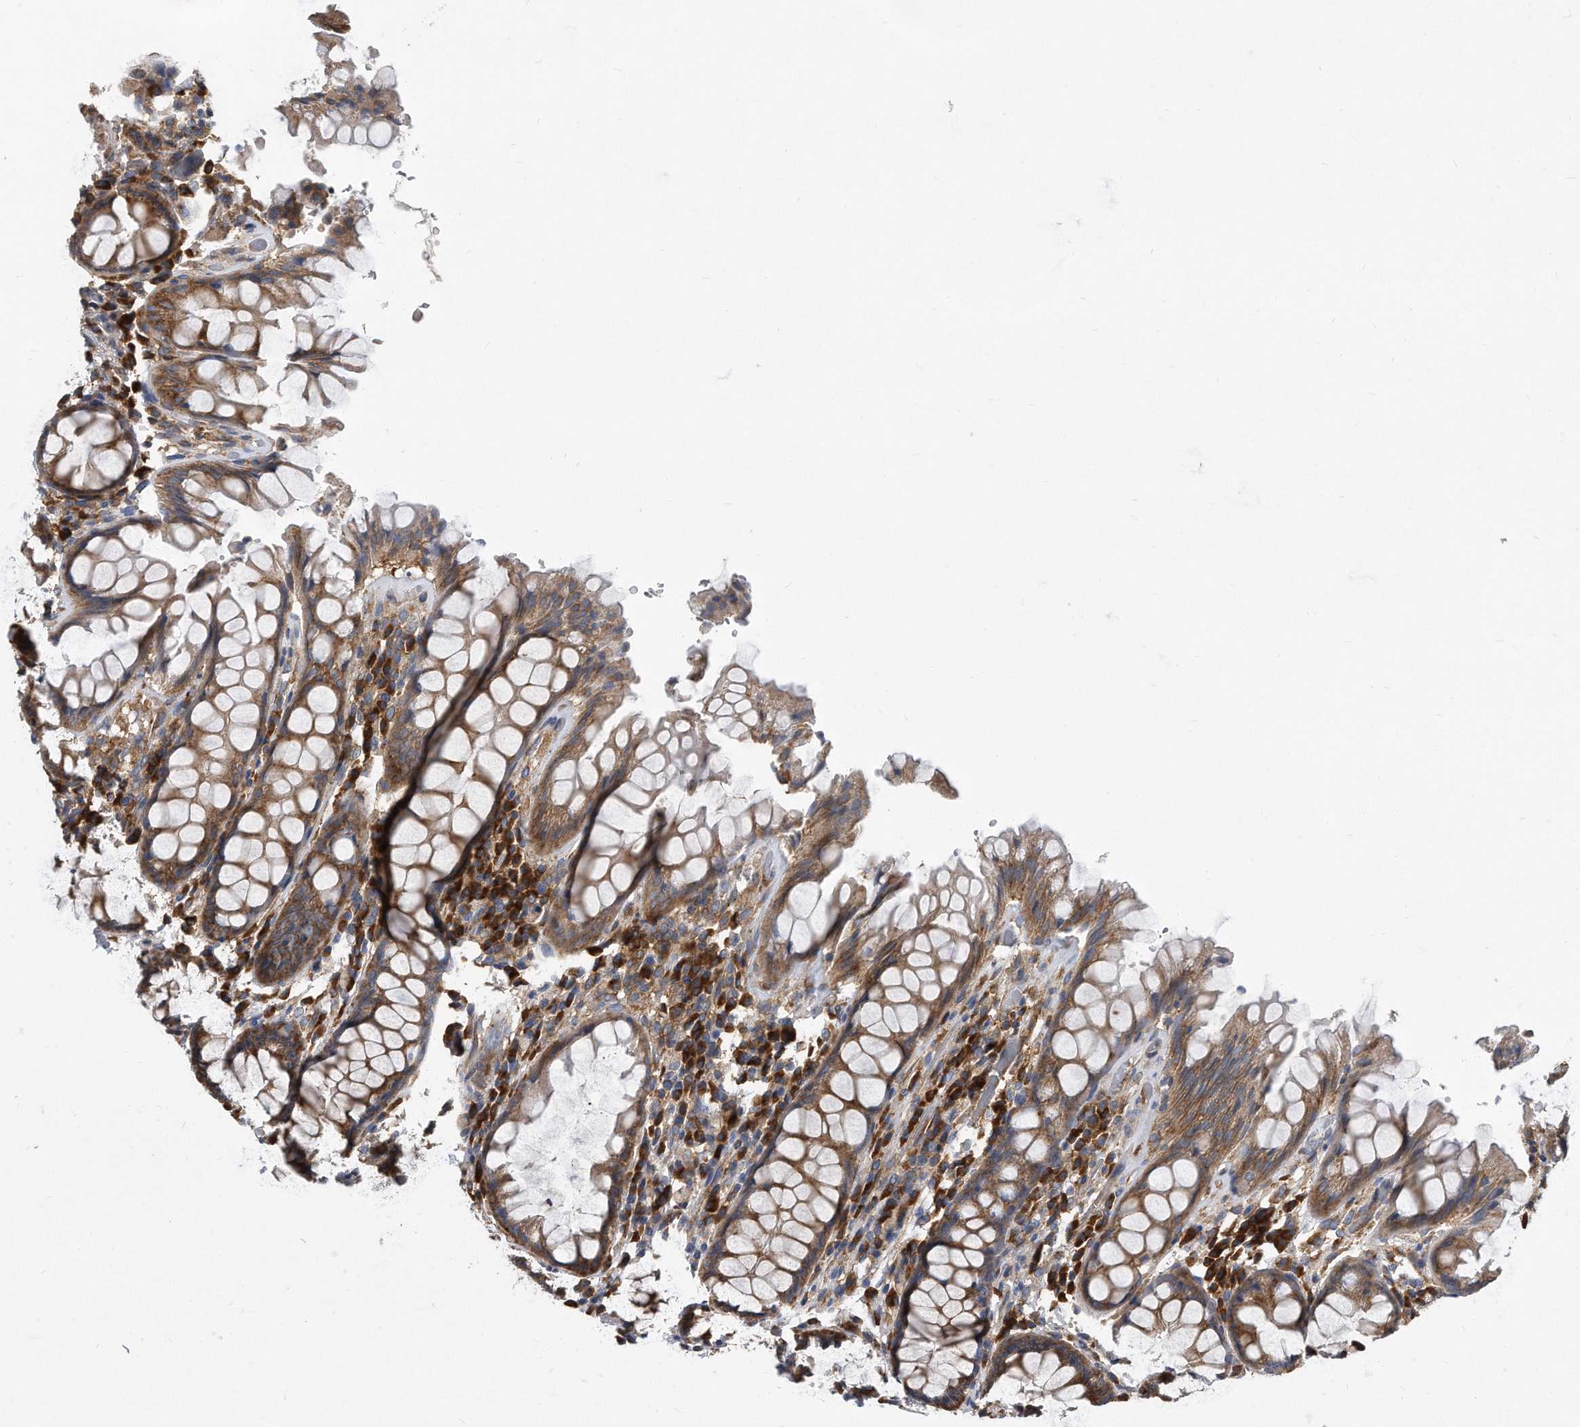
{"staining": {"intensity": "strong", "quantity": ">75%", "location": "cytoplasmic/membranous"}, "tissue": "rectum", "cell_type": "Glandular cells", "image_type": "normal", "snomed": [{"axis": "morphology", "description": "Normal tissue, NOS"}, {"axis": "topography", "description": "Rectum"}], "caption": "The immunohistochemical stain highlights strong cytoplasmic/membranous expression in glandular cells of benign rectum. The staining is performed using DAB brown chromogen to label protein expression. The nuclei are counter-stained blue using hematoxylin.", "gene": "EIF2B4", "patient": {"sex": "male", "age": 64}}